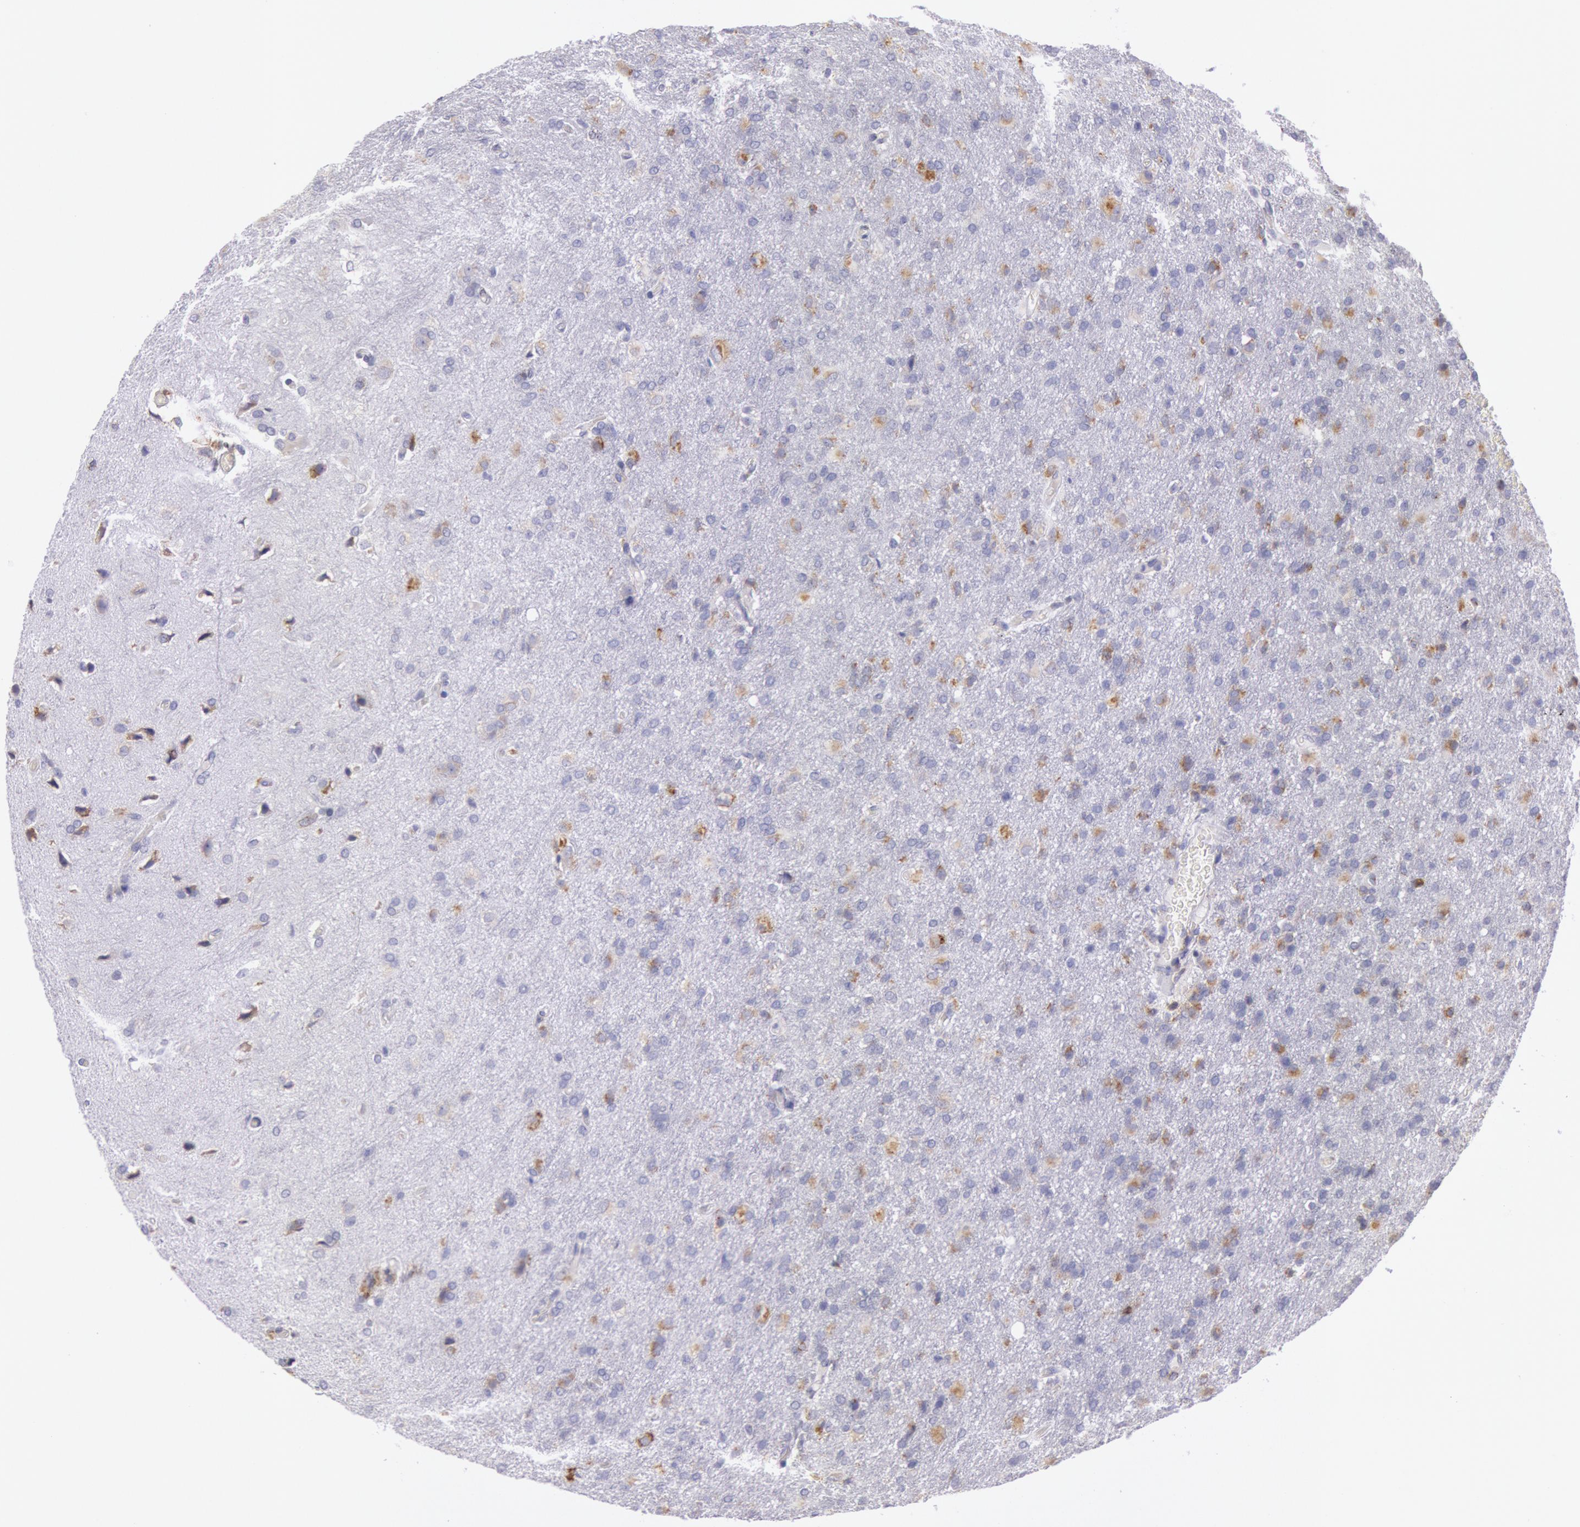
{"staining": {"intensity": "weak", "quantity": "25%-75%", "location": "cytoplasmic/membranous"}, "tissue": "glioma", "cell_type": "Tumor cells", "image_type": "cancer", "snomed": [{"axis": "morphology", "description": "Glioma, malignant, High grade"}, {"axis": "topography", "description": "Brain"}], "caption": "Protein staining of malignant high-grade glioma tissue displays weak cytoplasmic/membranous positivity in about 25%-75% of tumor cells. (Brightfield microscopy of DAB IHC at high magnification).", "gene": "CIDEB", "patient": {"sex": "male", "age": 68}}